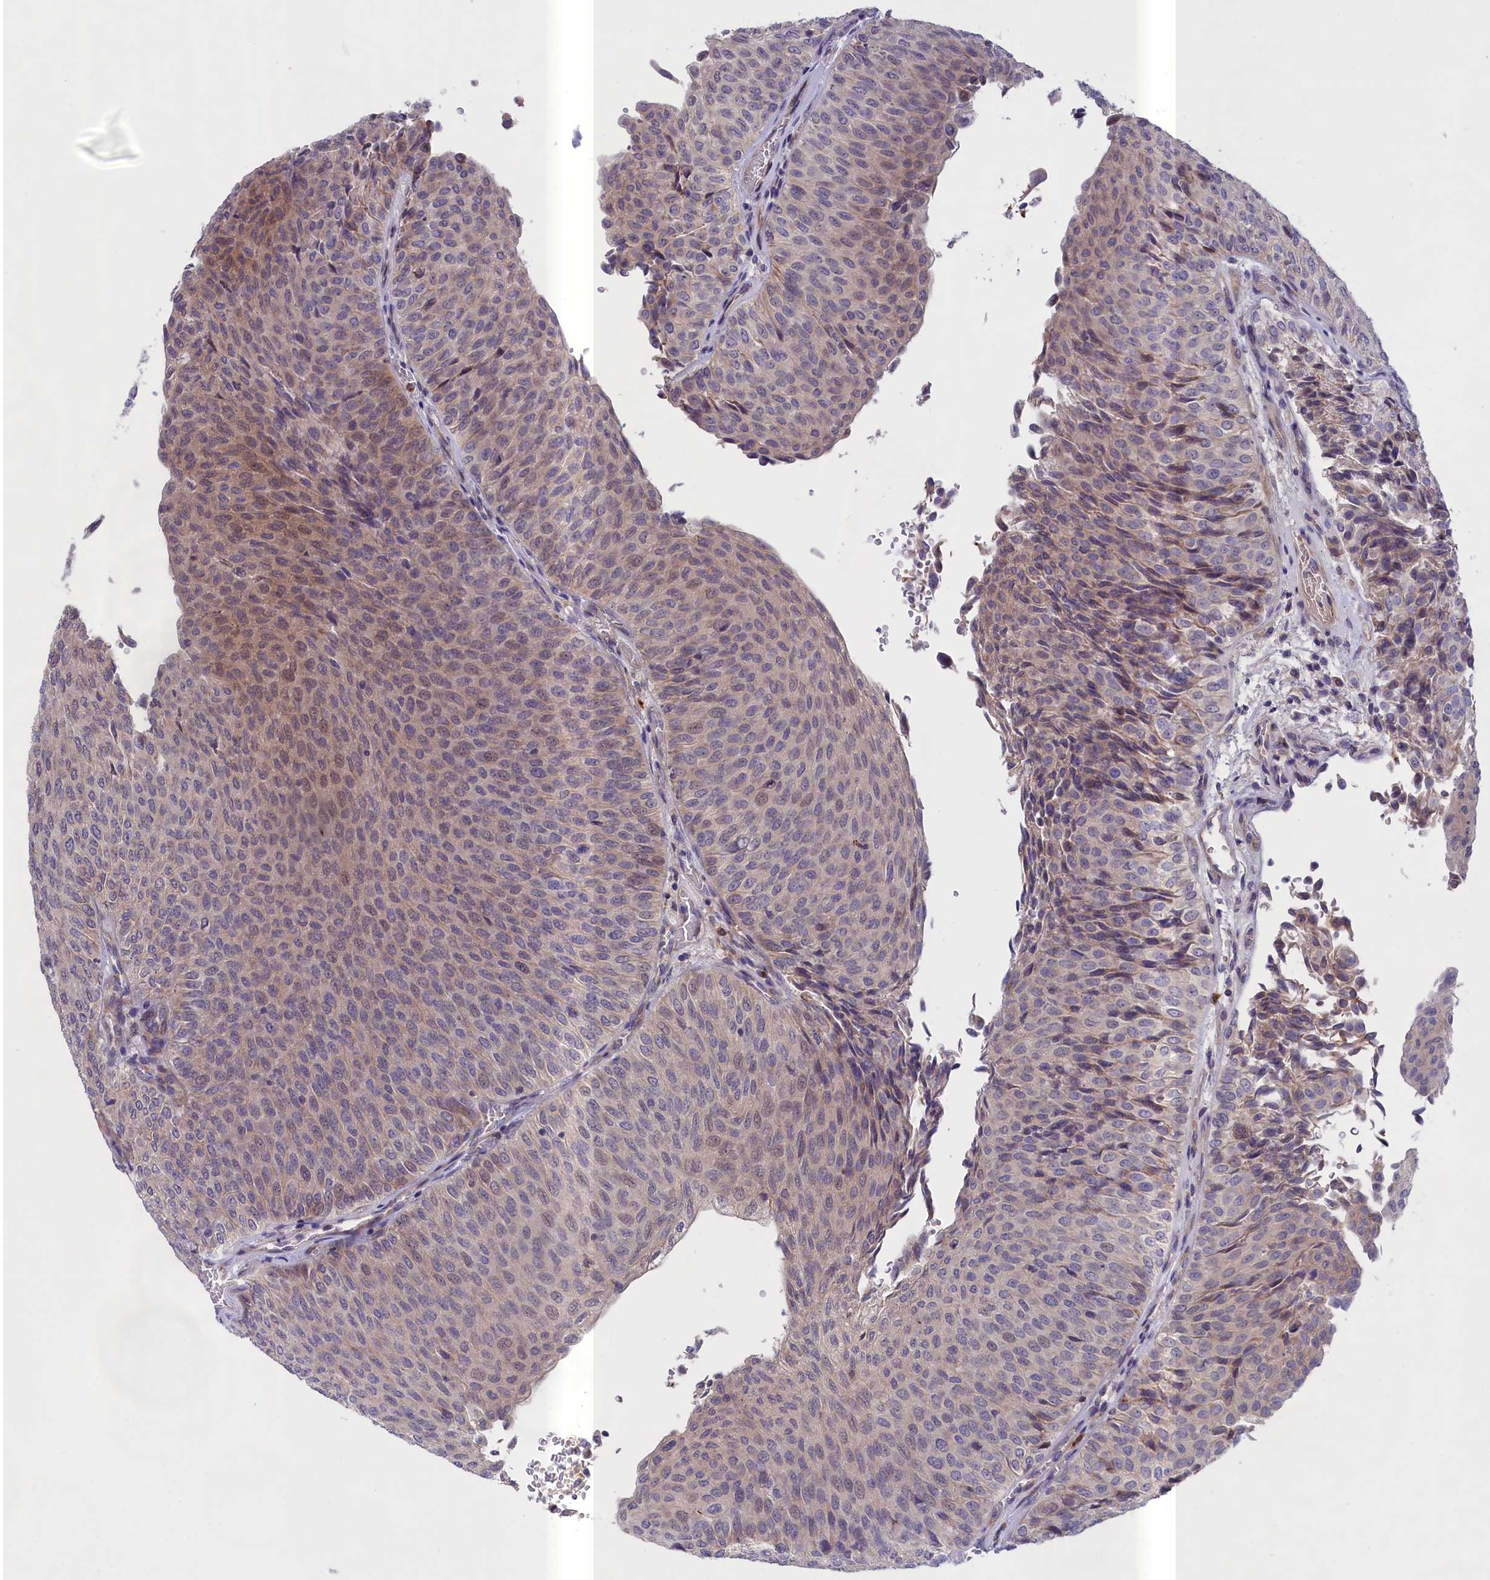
{"staining": {"intensity": "moderate", "quantity": "<25%", "location": "nuclear"}, "tissue": "urothelial cancer", "cell_type": "Tumor cells", "image_type": "cancer", "snomed": [{"axis": "morphology", "description": "Urothelial carcinoma, Low grade"}, {"axis": "topography", "description": "Urinary bladder"}], "caption": "High-power microscopy captured an immunohistochemistry (IHC) image of urothelial cancer, revealing moderate nuclear expression in approximately <25% of tumor cells.", "gene": "IGFALS", "patient": {"sex": "male", "age": 78}}